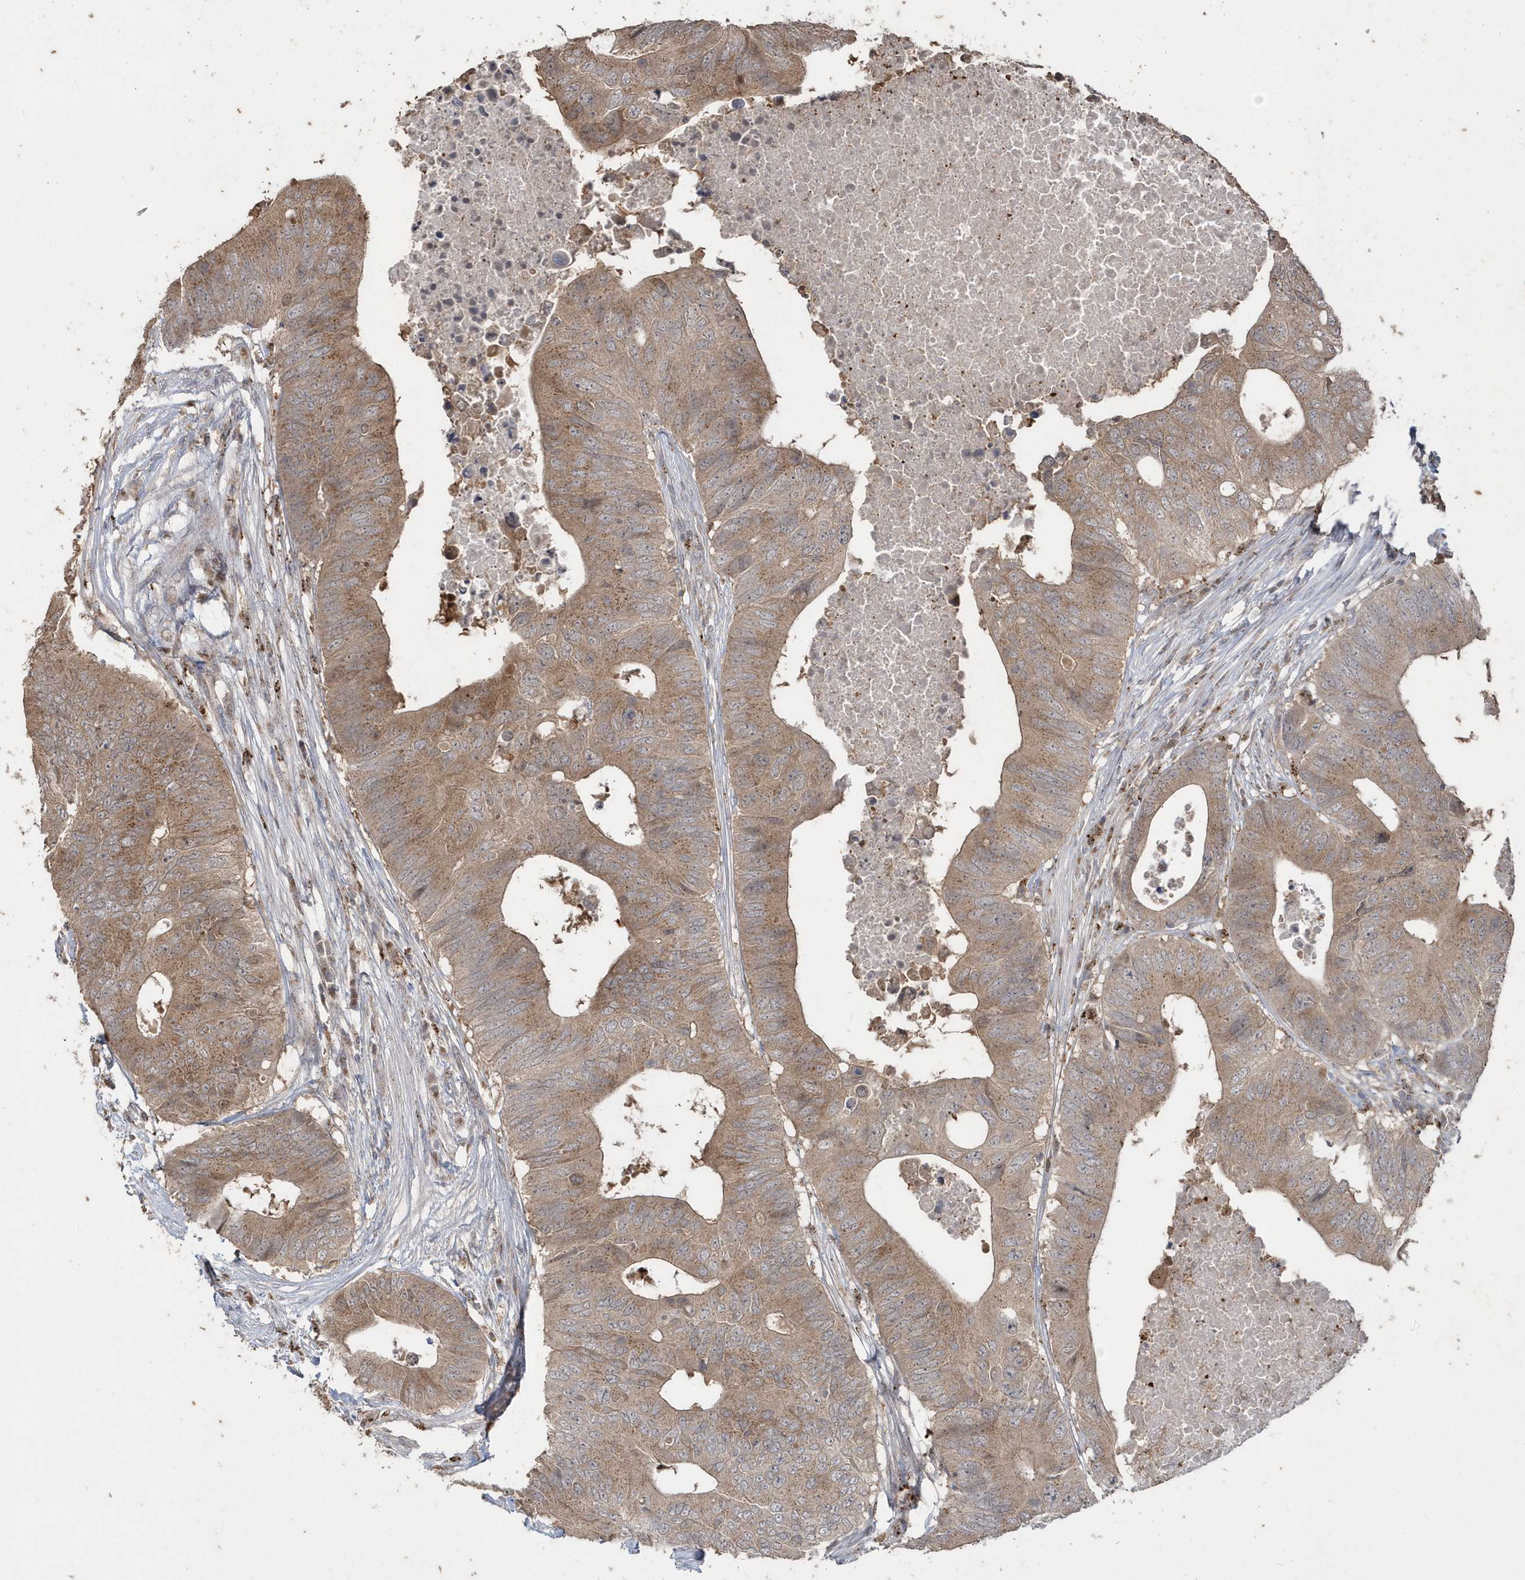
{"staining": {"intensity": "moderate", "quantity": ">75%", "location": "cytoplasmic/membranous"}, "tissue": "colorectal cancer", "cell_type": "Tumor cells", "image_type": "cancer", "snomed": [{"axis": "morphology", "description": "Adenocarcinoma, NOS"}, {"axis": "topography", "description": "Colon"}], "caption": "Approximately >75% of tumor cells in colorectal cancer (adenocarcinoma) reveal moderate cytoplasmic/membranous protein positivity as visualized by brown immunohistochemical staining.", "gene": "GEMIN6", "patient": {"sex": "male", "age": 71}}